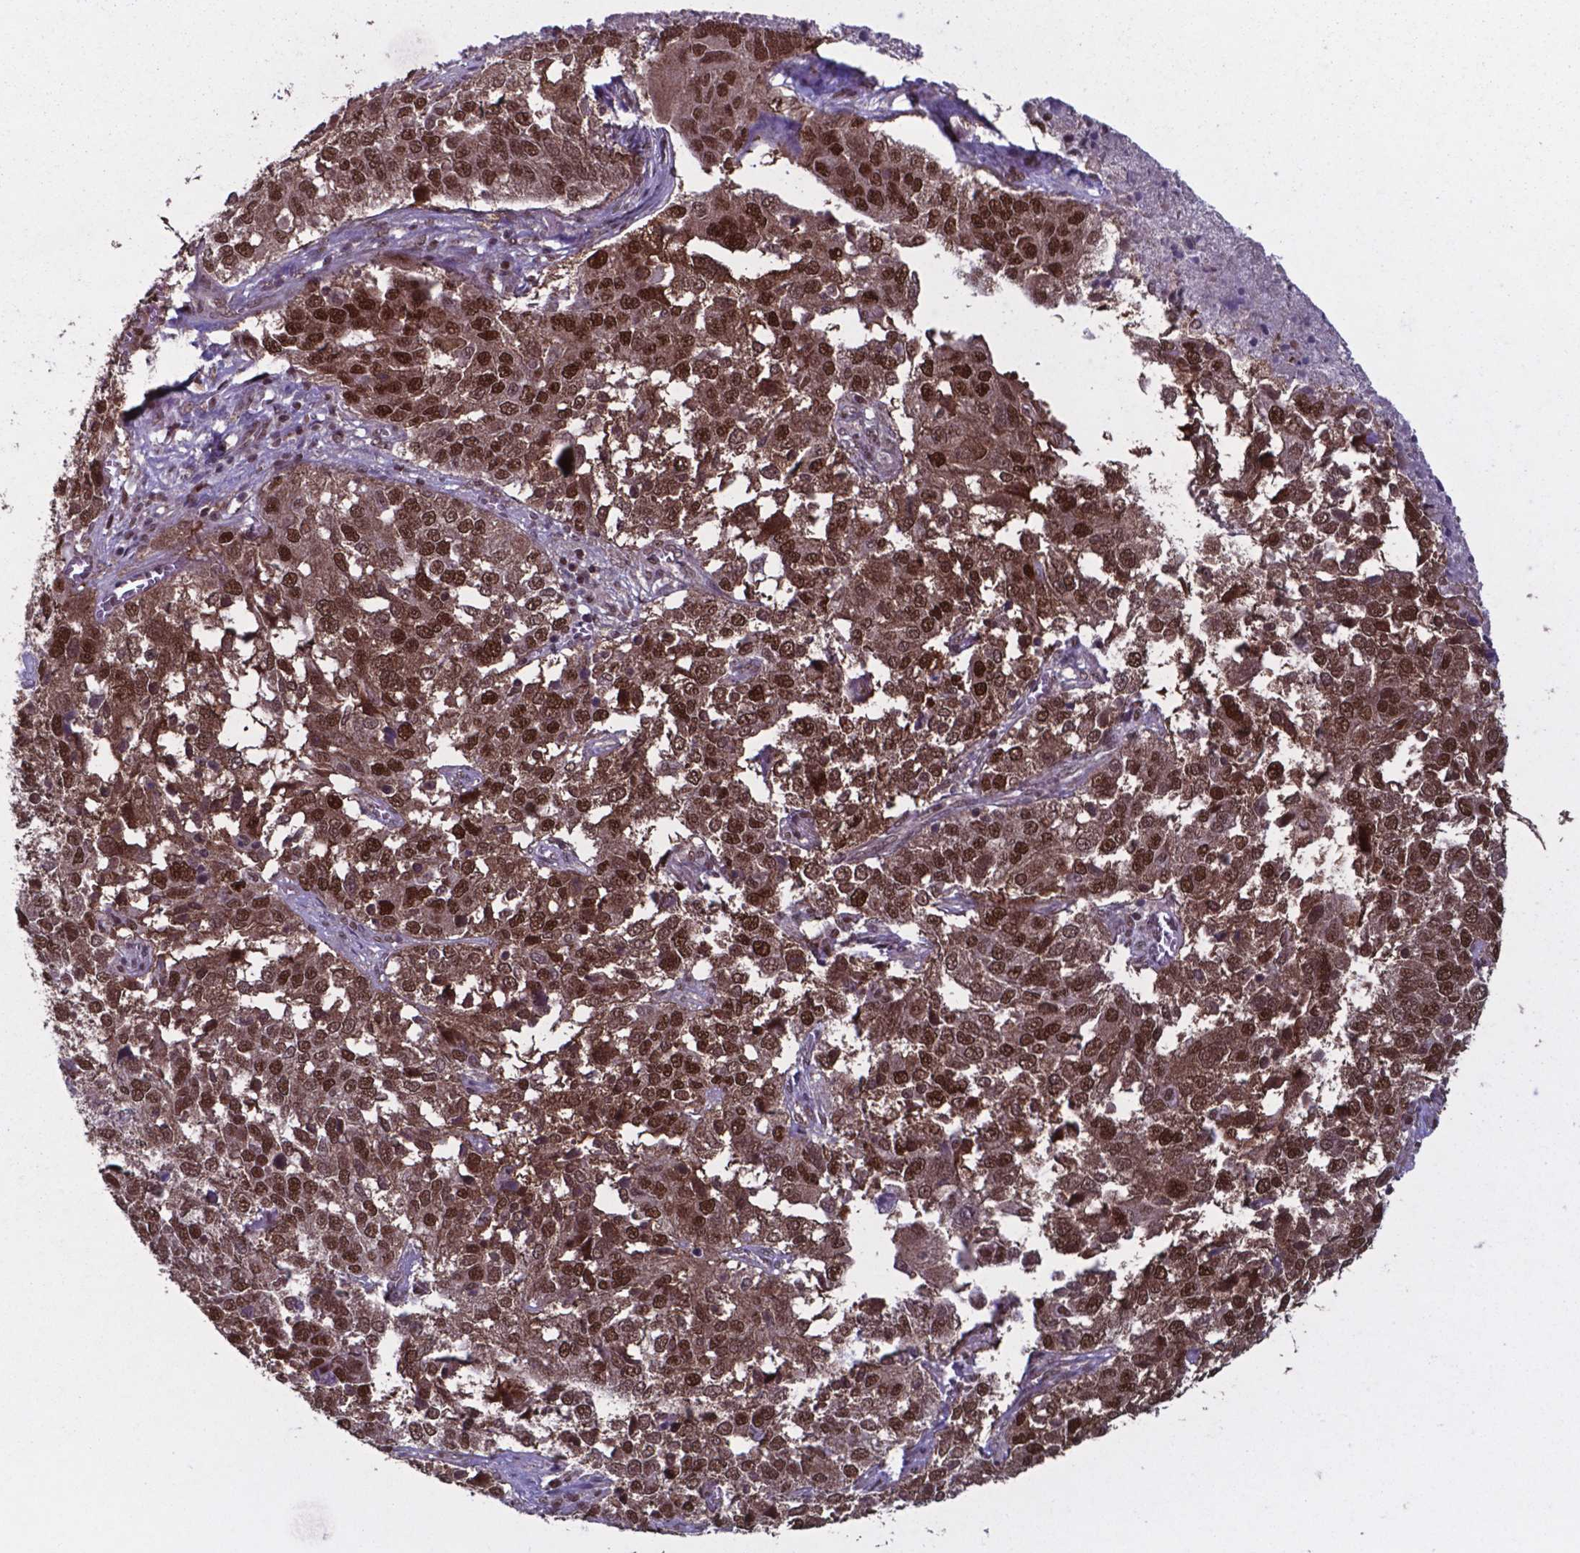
{"staining": {"intensity": "strong", "quantity": ">75%", "location": "nuclear"}, "tissue": "ovarian cancer", "cell_type": "Tumor cells", "image_type": "cancer", "snomed": [{"axis": "morphology", "description": "Carcinoma, endometroid"}, {"axis": "topography", "description": "Soft tissue"}, {"axis": "topography", "description": "Ovary"}], "caption": "Immunohistochemical staining of human ovarian cancer (endometroid carcinoma) demonstrates high levels of strong nuclear protein staining in approximately >75% of tumor cells. Ihc stains the protein of interest in brown and the nuclei are stained blue.", "gene": "UBA1", "patient": {"sex": "female", "age": 52}}